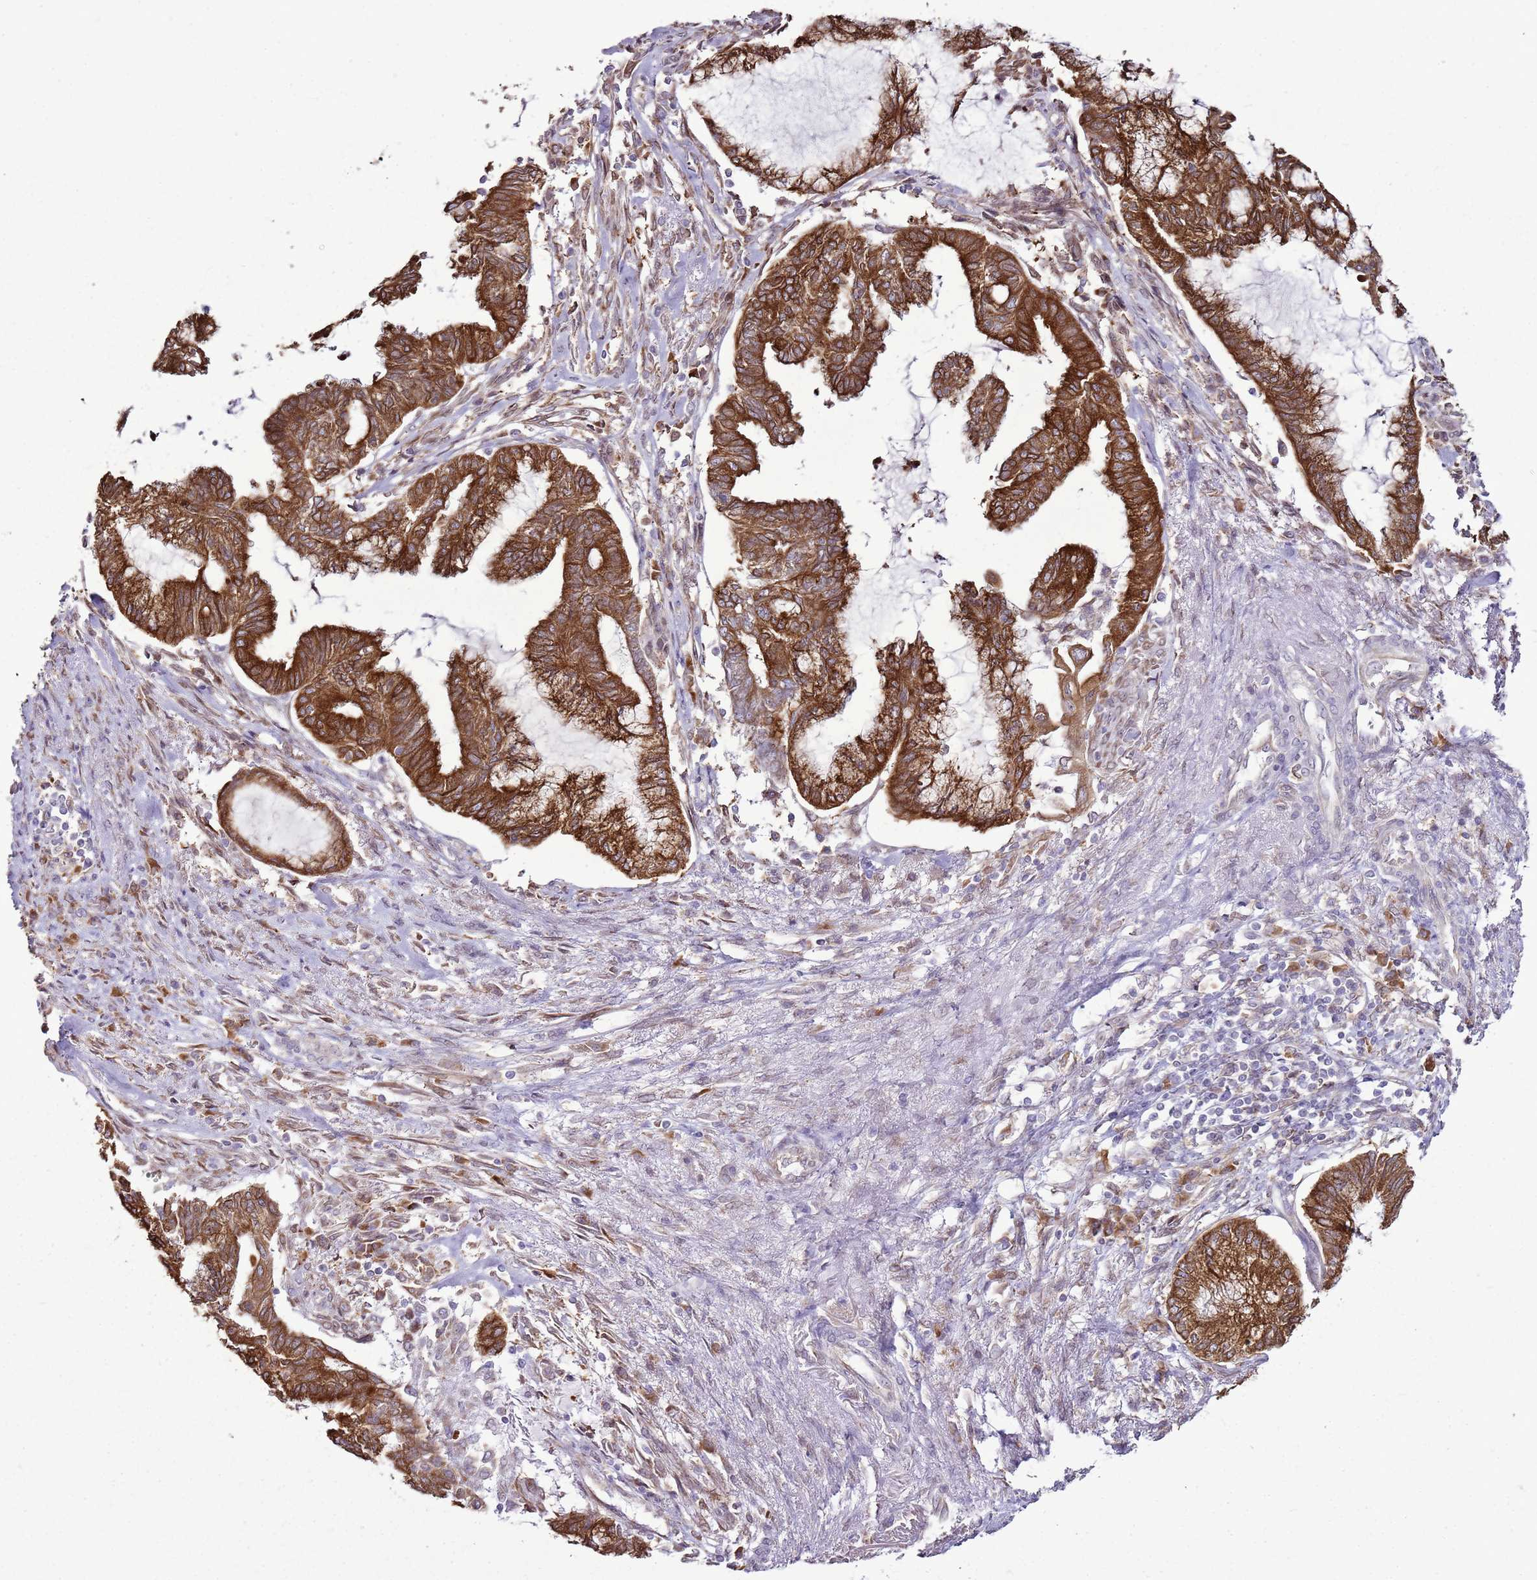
{"staining": {"intensity": "strong", "quantity": ">75%", "location": "cytoplasmic/membranous"}, "tissue": "endometrial cancer", "cell_type": "Tumor cells", "image_type": "cancer", "snomed": [{"axis": "morphology", "description": "Adenocarcinoma, NOS"}, {"axis": "topography", "description": "Endometrium"}], "caption": "This is a histology image of immunohistochemistry (IHC) staining of endometrial cancer, which shows strong expression in the cytoplasmic/membranous of tumor cells.", "gene": "TMED10", "patient": {"sex": "female", "age": 86}}